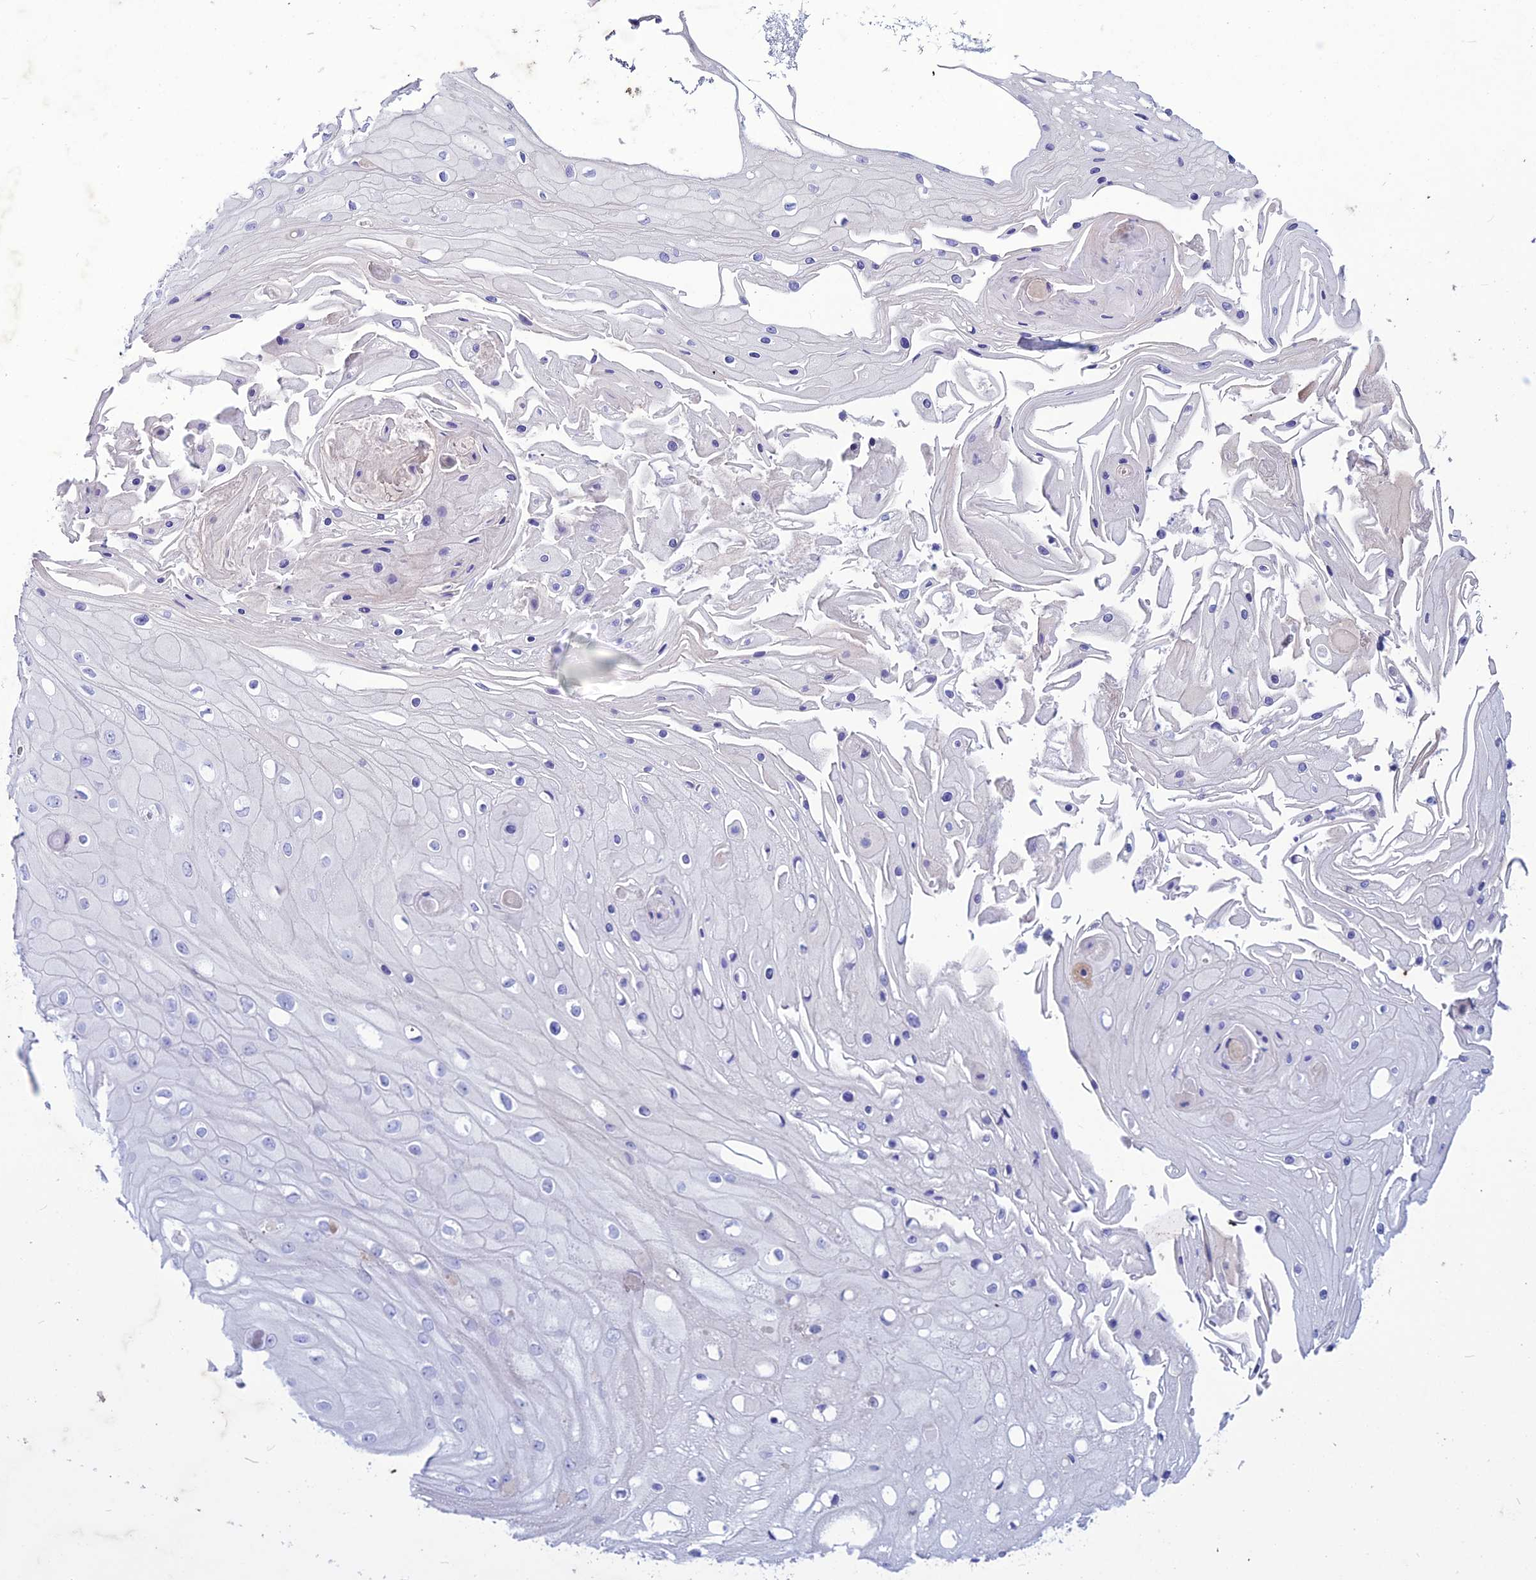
{"staining": {"intensity": "negative", "quantity": "none", "location": "none"}, "tissue": "skin cancer", "cell_type": "Tumor cells", "image_type": "cancer", "snomed": [{"axis": "morphology", "description": "Squamous cell carcinoma, NOS"}, {"axis": "topography", "description": "Skin"}], "caption": "Tumor cells show no significant protein staining in skin cancer (squamous cell carcinoma).", "gene": "CLEC2L", "patient": {"sex": "male", "age": 70}}